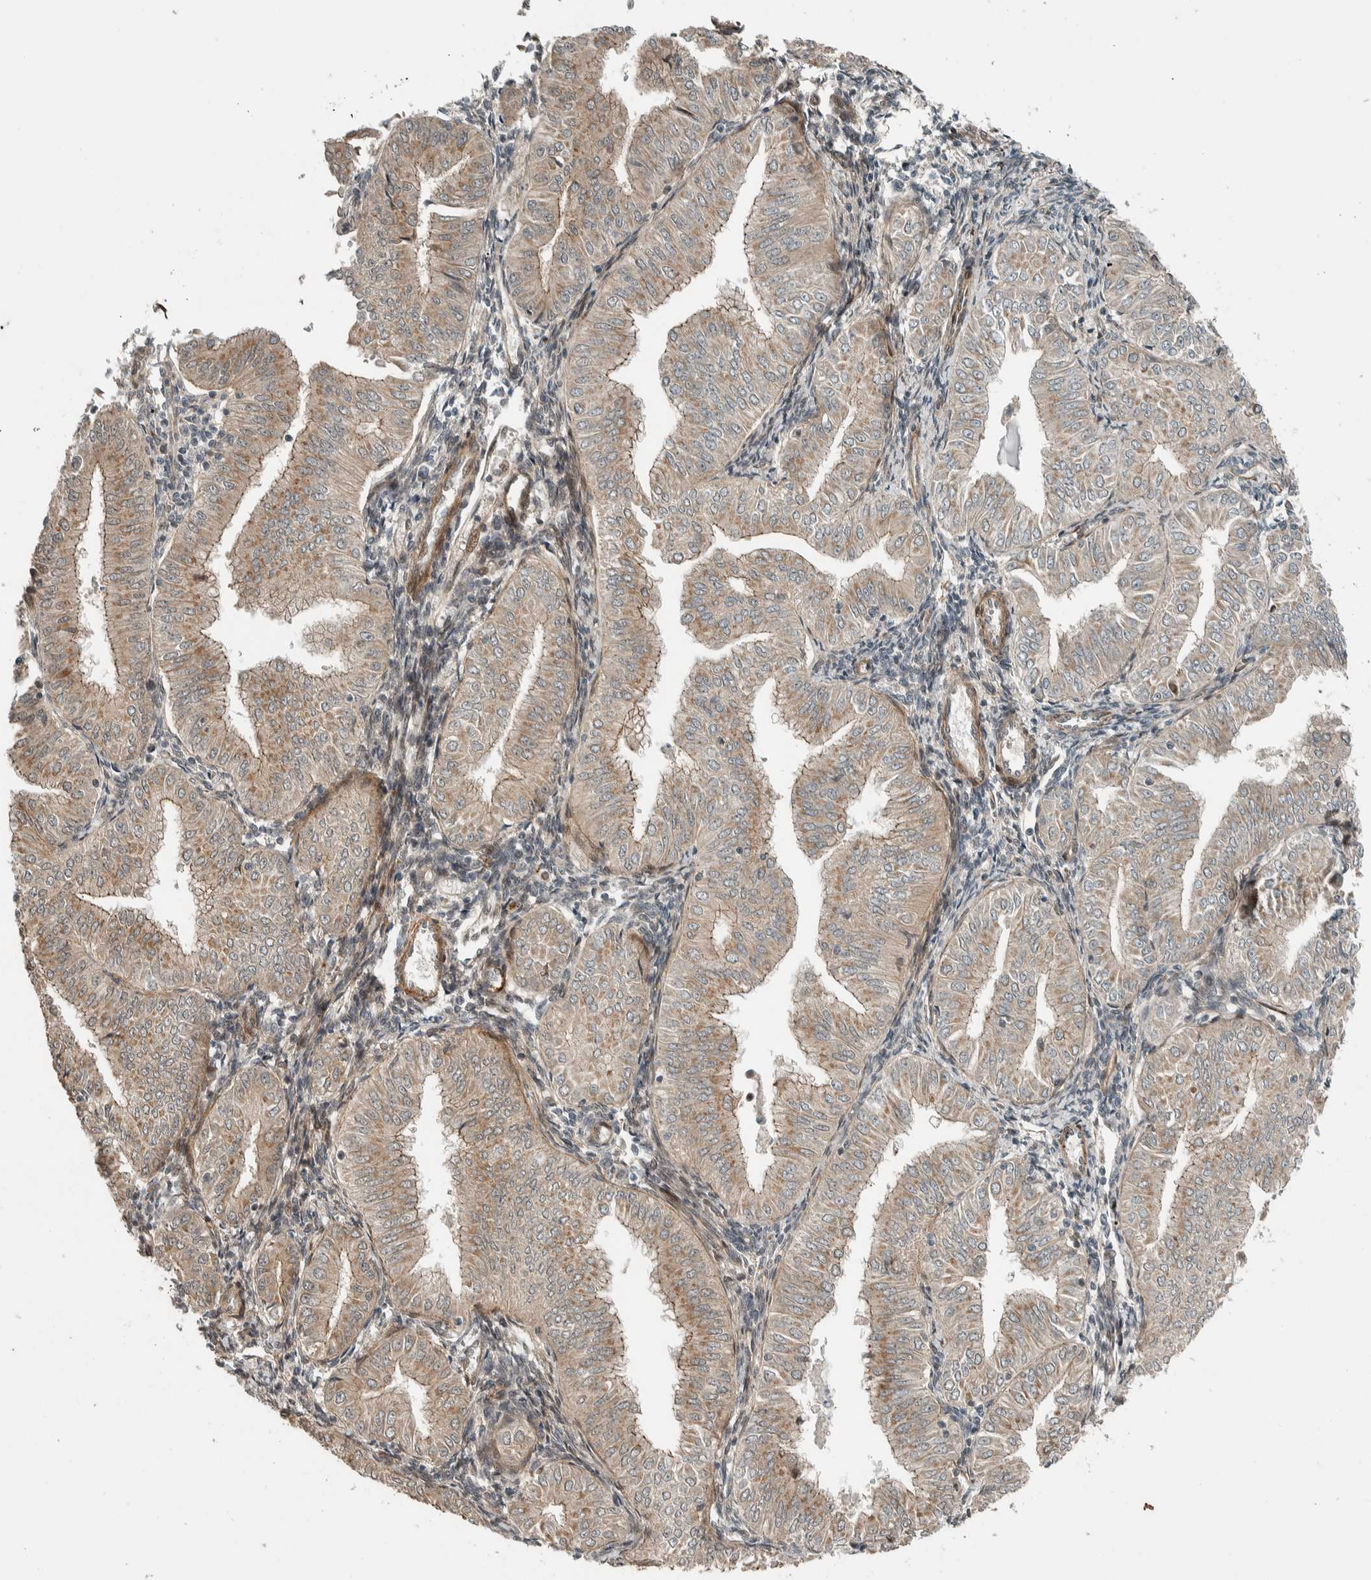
{"staining": {"intensity": "moderate", "quantity": ">75%", "location": "cytoplasmic/membranous"}, "tissue": "endometrial cancer", "cell_type": "Tumor cells", "image_type": "cancer", "snomed": [{"axis": "morphology", "description": "Normal tissue, NOS"}, {"axis": "morphology", "description": "Adenocarcinoma, NOS"}, {"axis": "topography", "description": "Endometrium"}], "caption": "Immunohistochemical staining of endometrial adenocarcinoma exhibits medium levels of moderate cytoplasmic/membranous expression in about >75% of tumor cells. (brown staining indicates protein expression, while blue staining denotes nuclei).", "gene": "STXBP4", "patient": {"sex": "female", "age": 53}}